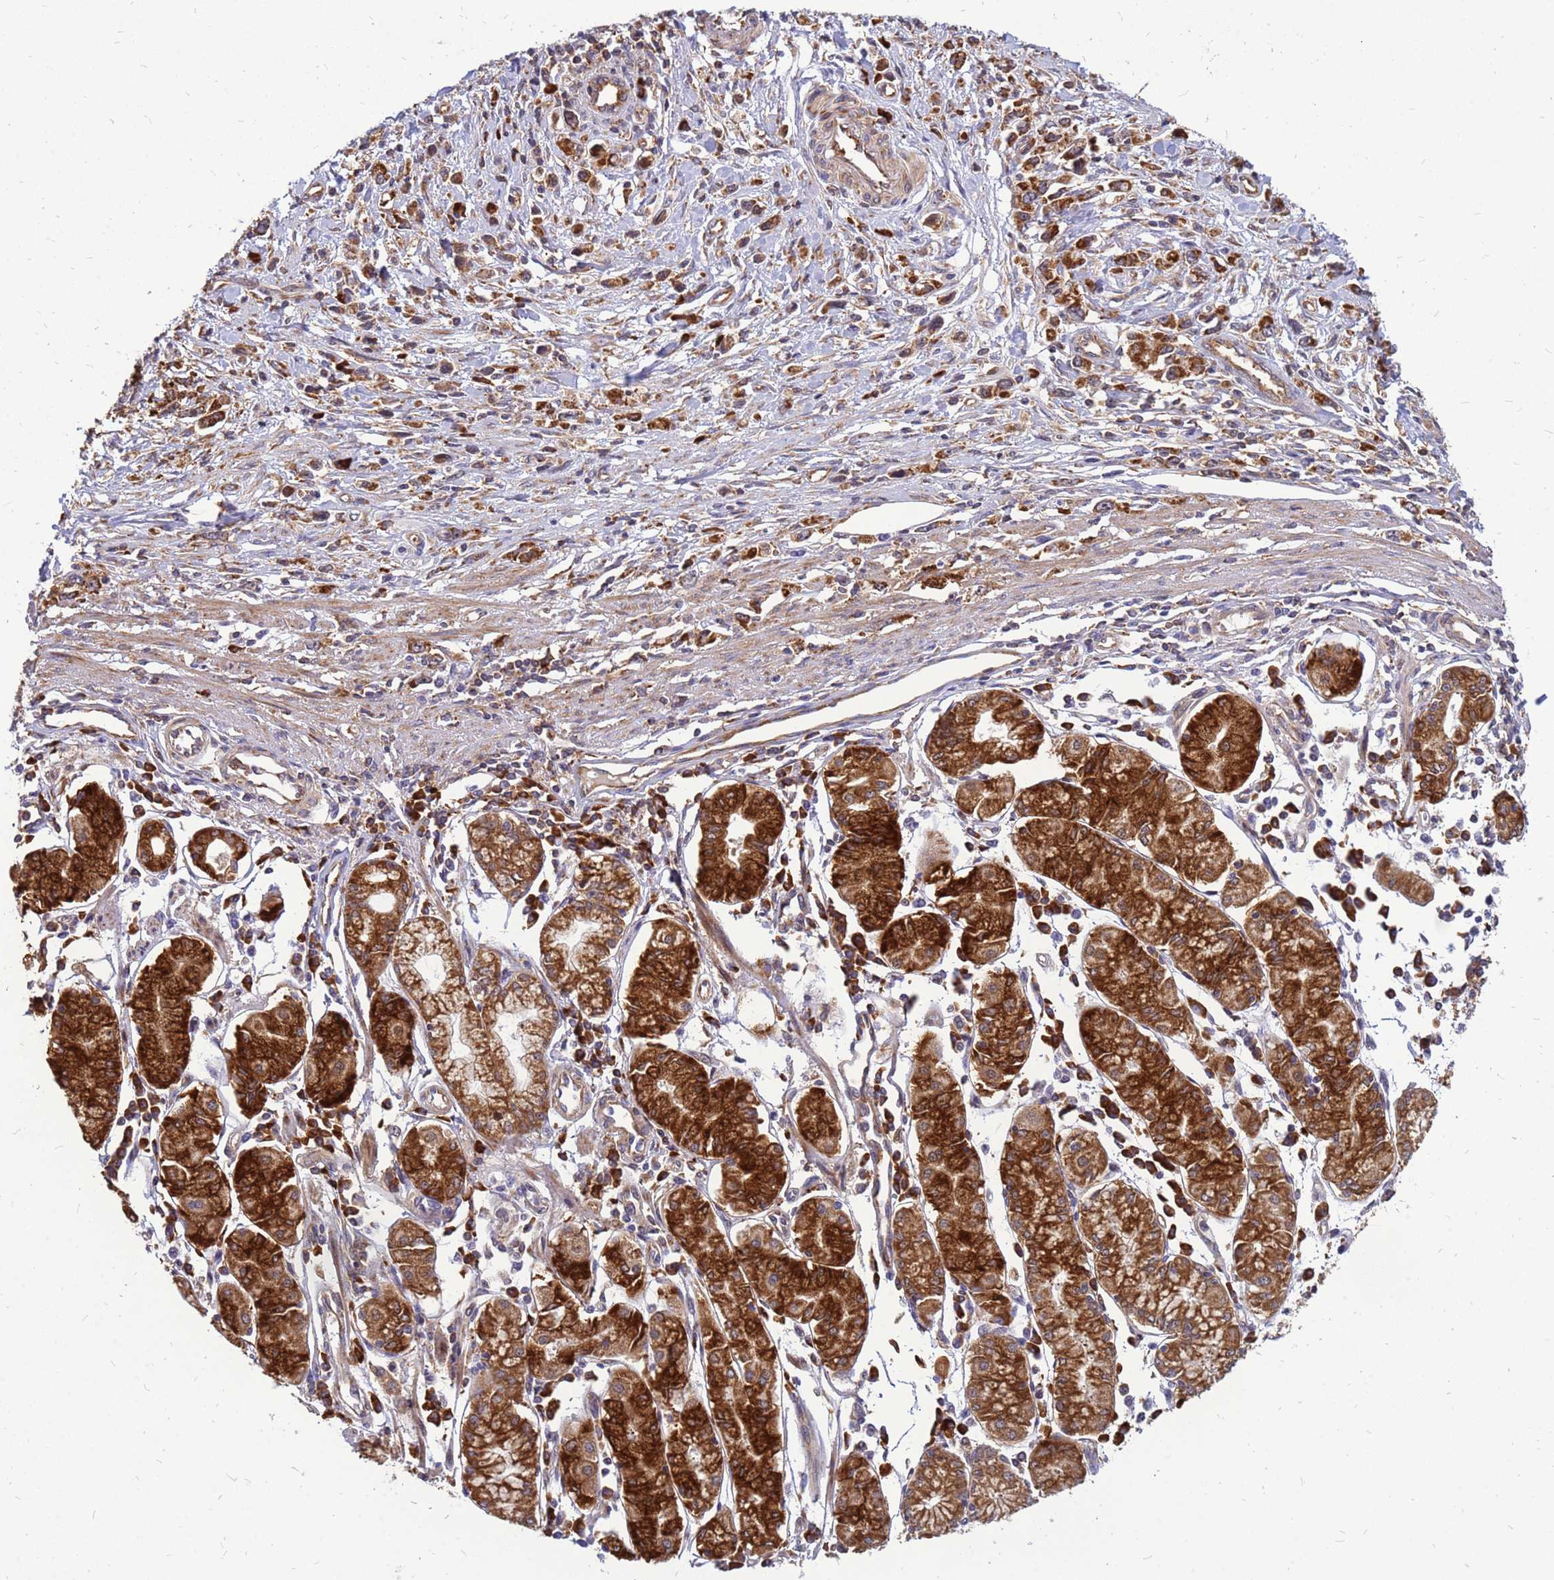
{"staining": {"intensity": "strong", "quantity": ">75%", "location": "cytoplasmic/membranous"}, "tissue": "stomach cancer", "cell_type": "Tumor cells", "image_type": "cancer", "snomed": [{"axis": "morphology", "description": "Adenocarcinoma, NOS"}, {"axis": "topography", "description": "Stomach"}], "caption": "IHC (DAB (3,3'-diaminobenzidine)) staining of stomach cancer (adenocarcinoma) exhibits strong cytoplasmic/membranous protein staining in approximately >75% of tumor cells.", "gene": "RPL8", "patient": {"sex": "female", "age": 59}}